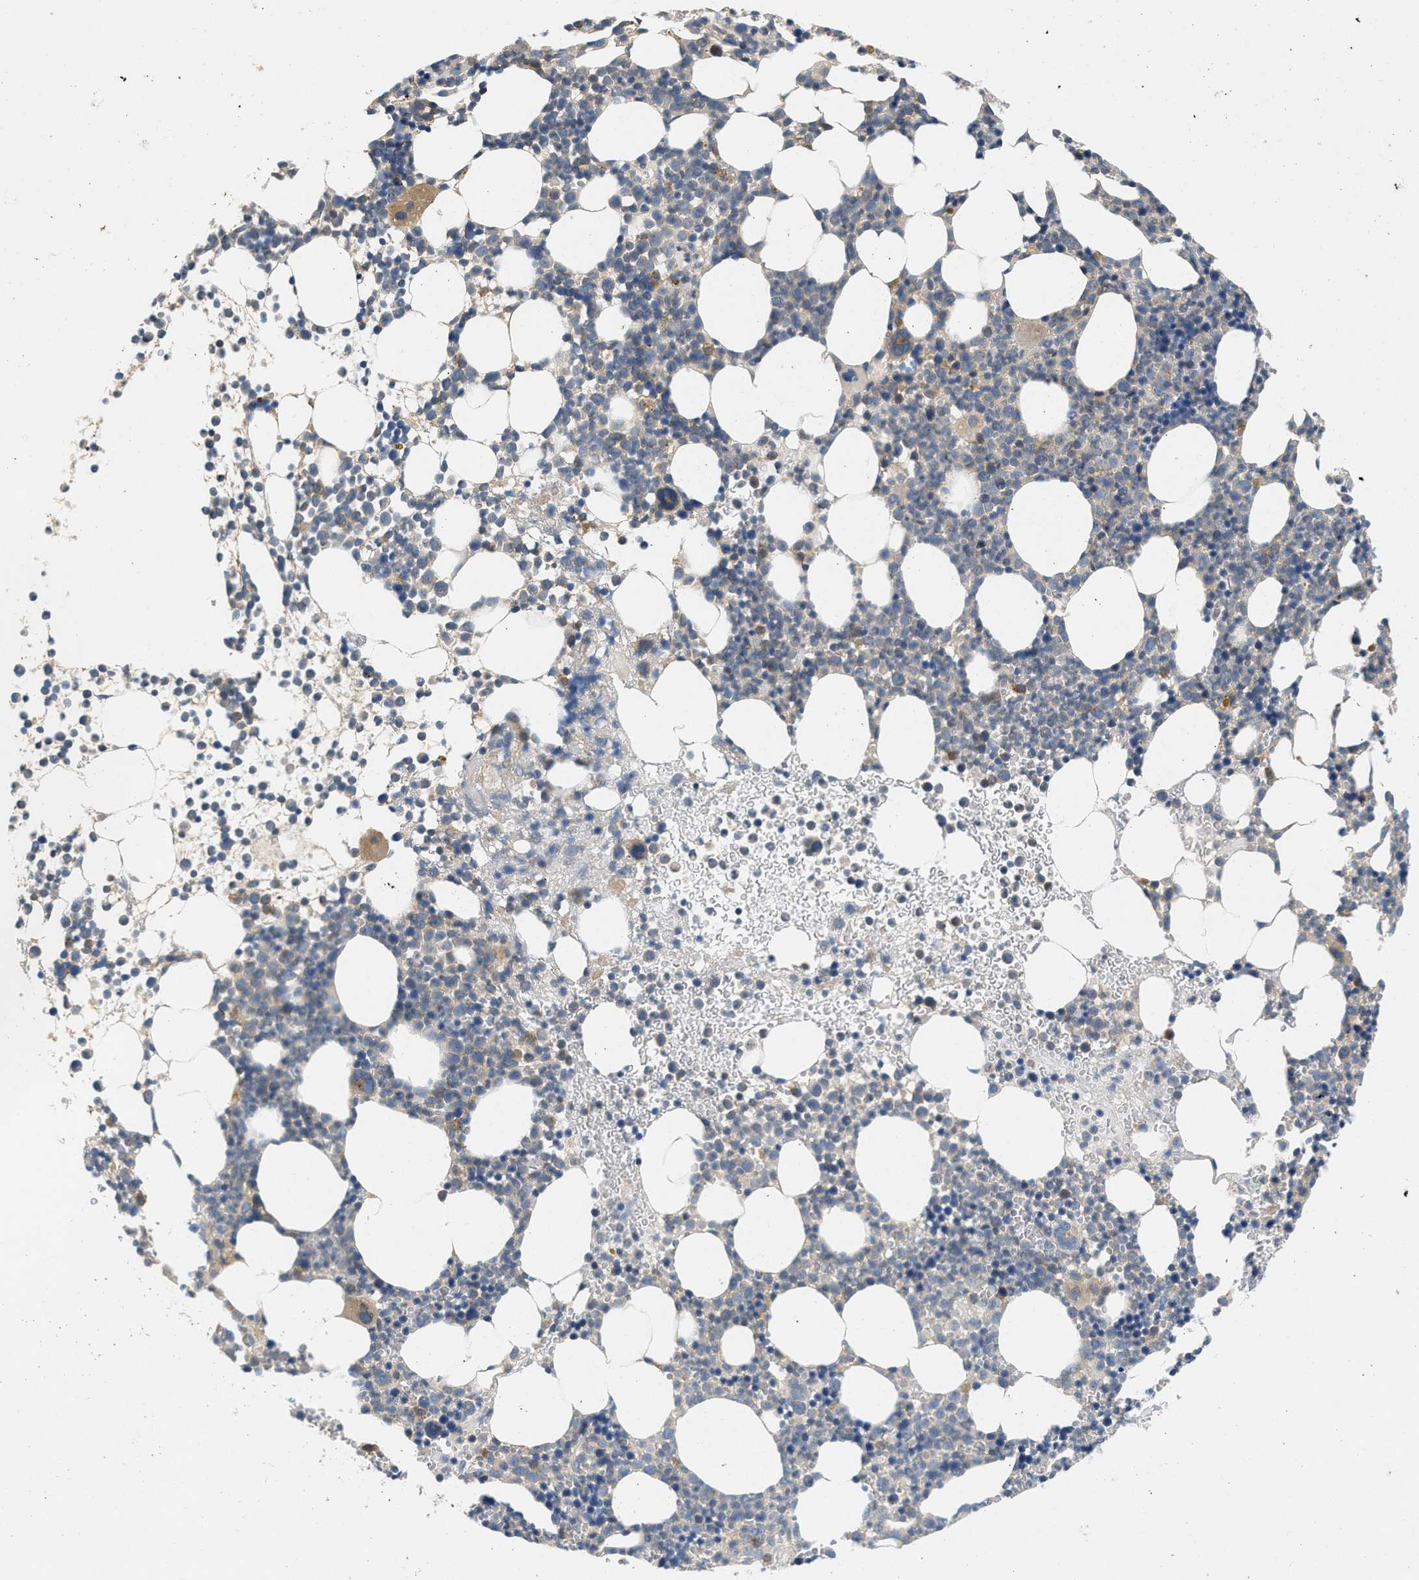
{"staining": {"intensity": "weak", "quantity": "<25%", "location": "cytoplasmic/membranous"}, "tissue": "bone marrow", "cell_type": "Hematopoietic cells", "image_type": "normal", "snomed": [{"axis": "morphology", "description": "Normal tissue, NOS"}, {"axis": "morphology", "description": "Inflammation, NOS"}, {"axis": "topography", "description": "Bone marrow"}], "caption": "Image shows no protein positivity in hematopoietic cells of normal bone marrow. (DAB (3,3'-diaminobenzidine) immunohistochemistry (IHC) with hematoxylin counter stain).", "gene": "CYP1A1", "patient": {"sex": "female", "age": 67}}